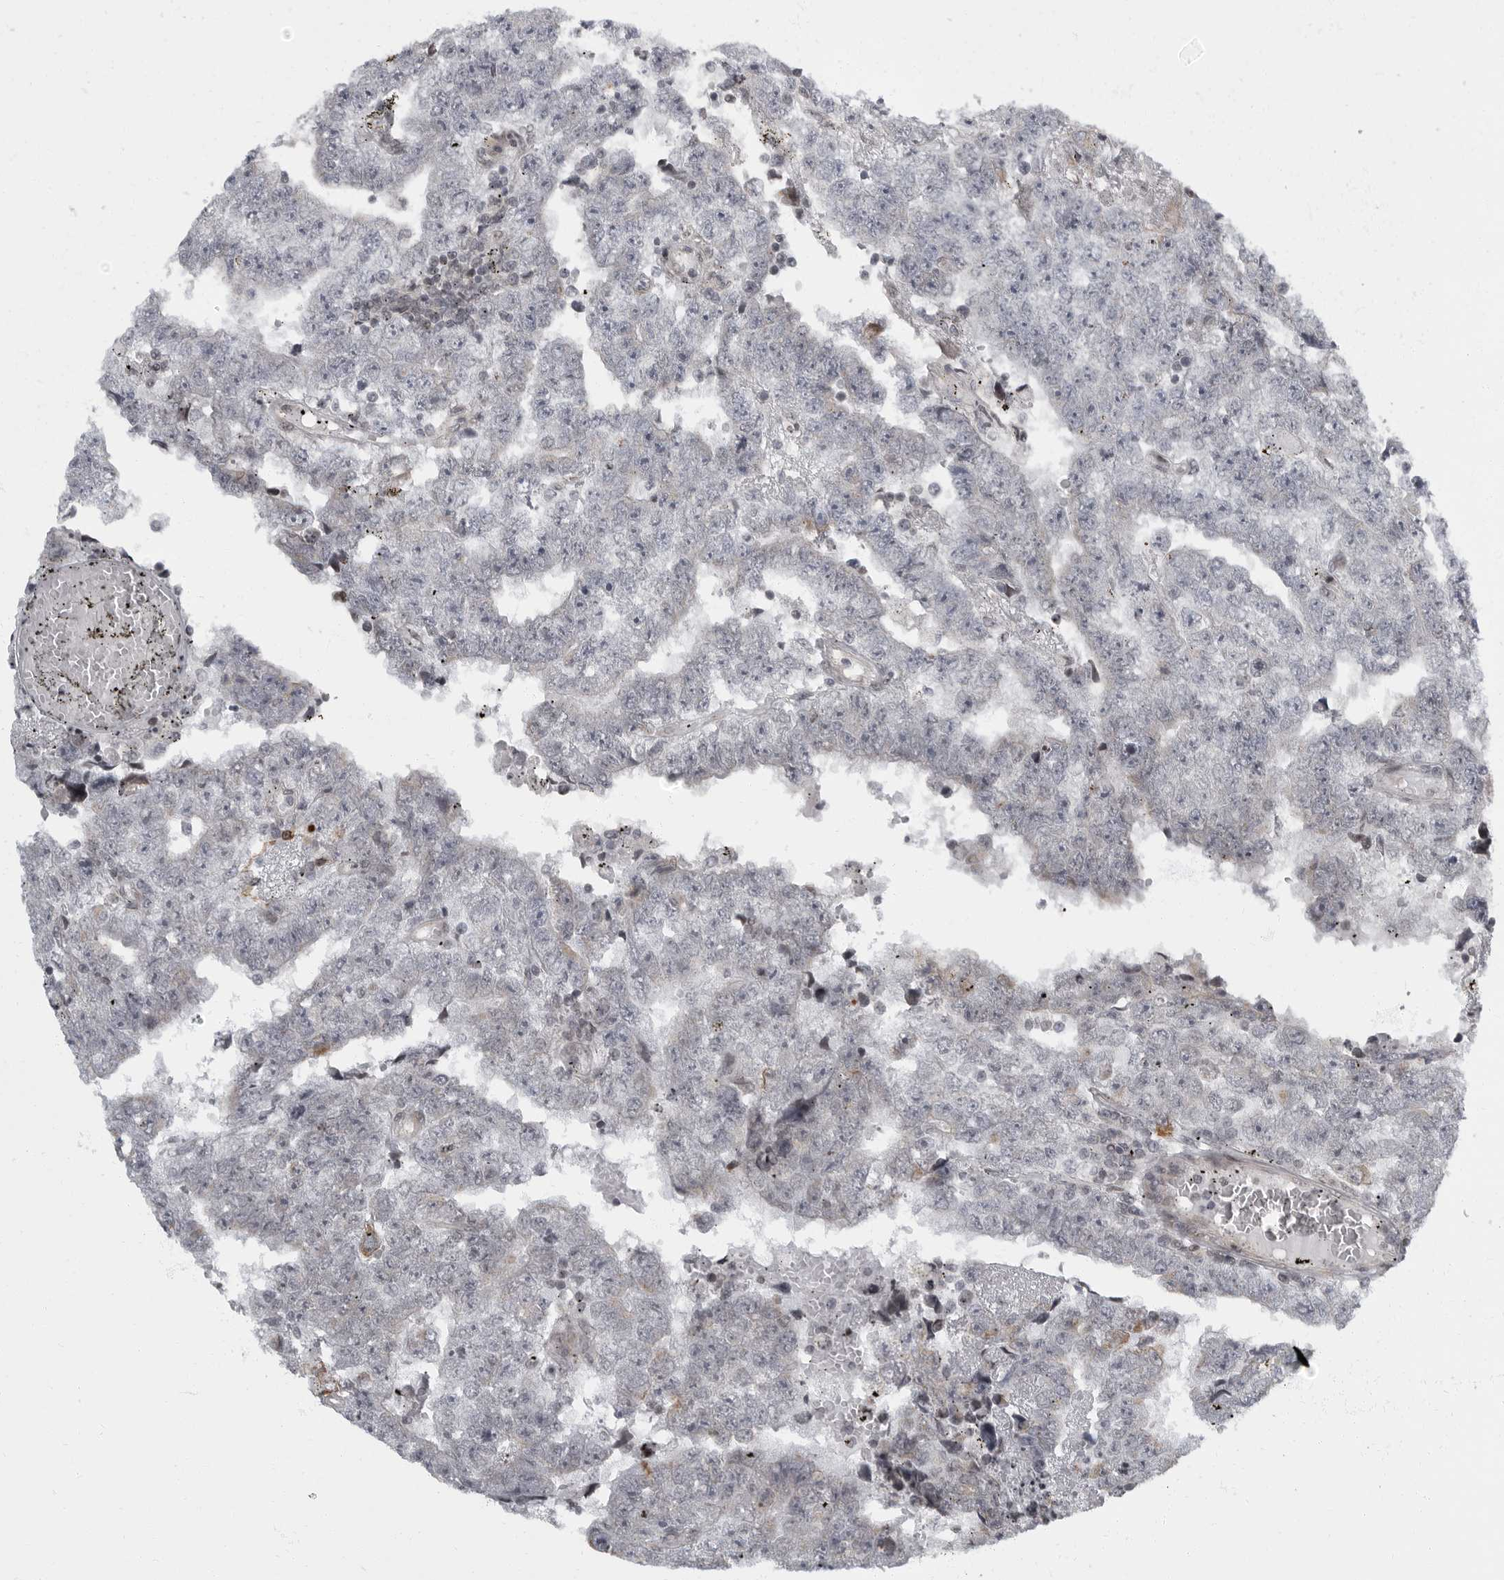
{"staining": {"intensity": "negative", "quantity": "none", "location": "none"}, "tissue": "testis cancer", "cell_type": "Tumor cells", "image_type": "cancer", "snomed": [{"axis": "morphology", "description": "Carcinoma, Embryonal, NOS"}, {"axis": "topography", "description": "Testis"}], "caption": "An IHC micrograph of testis cancer is shown. There is no staining in tumor cells of testis cancer.", "gene": "EVI5", "patient": {"sex": "male", "age": 25}}